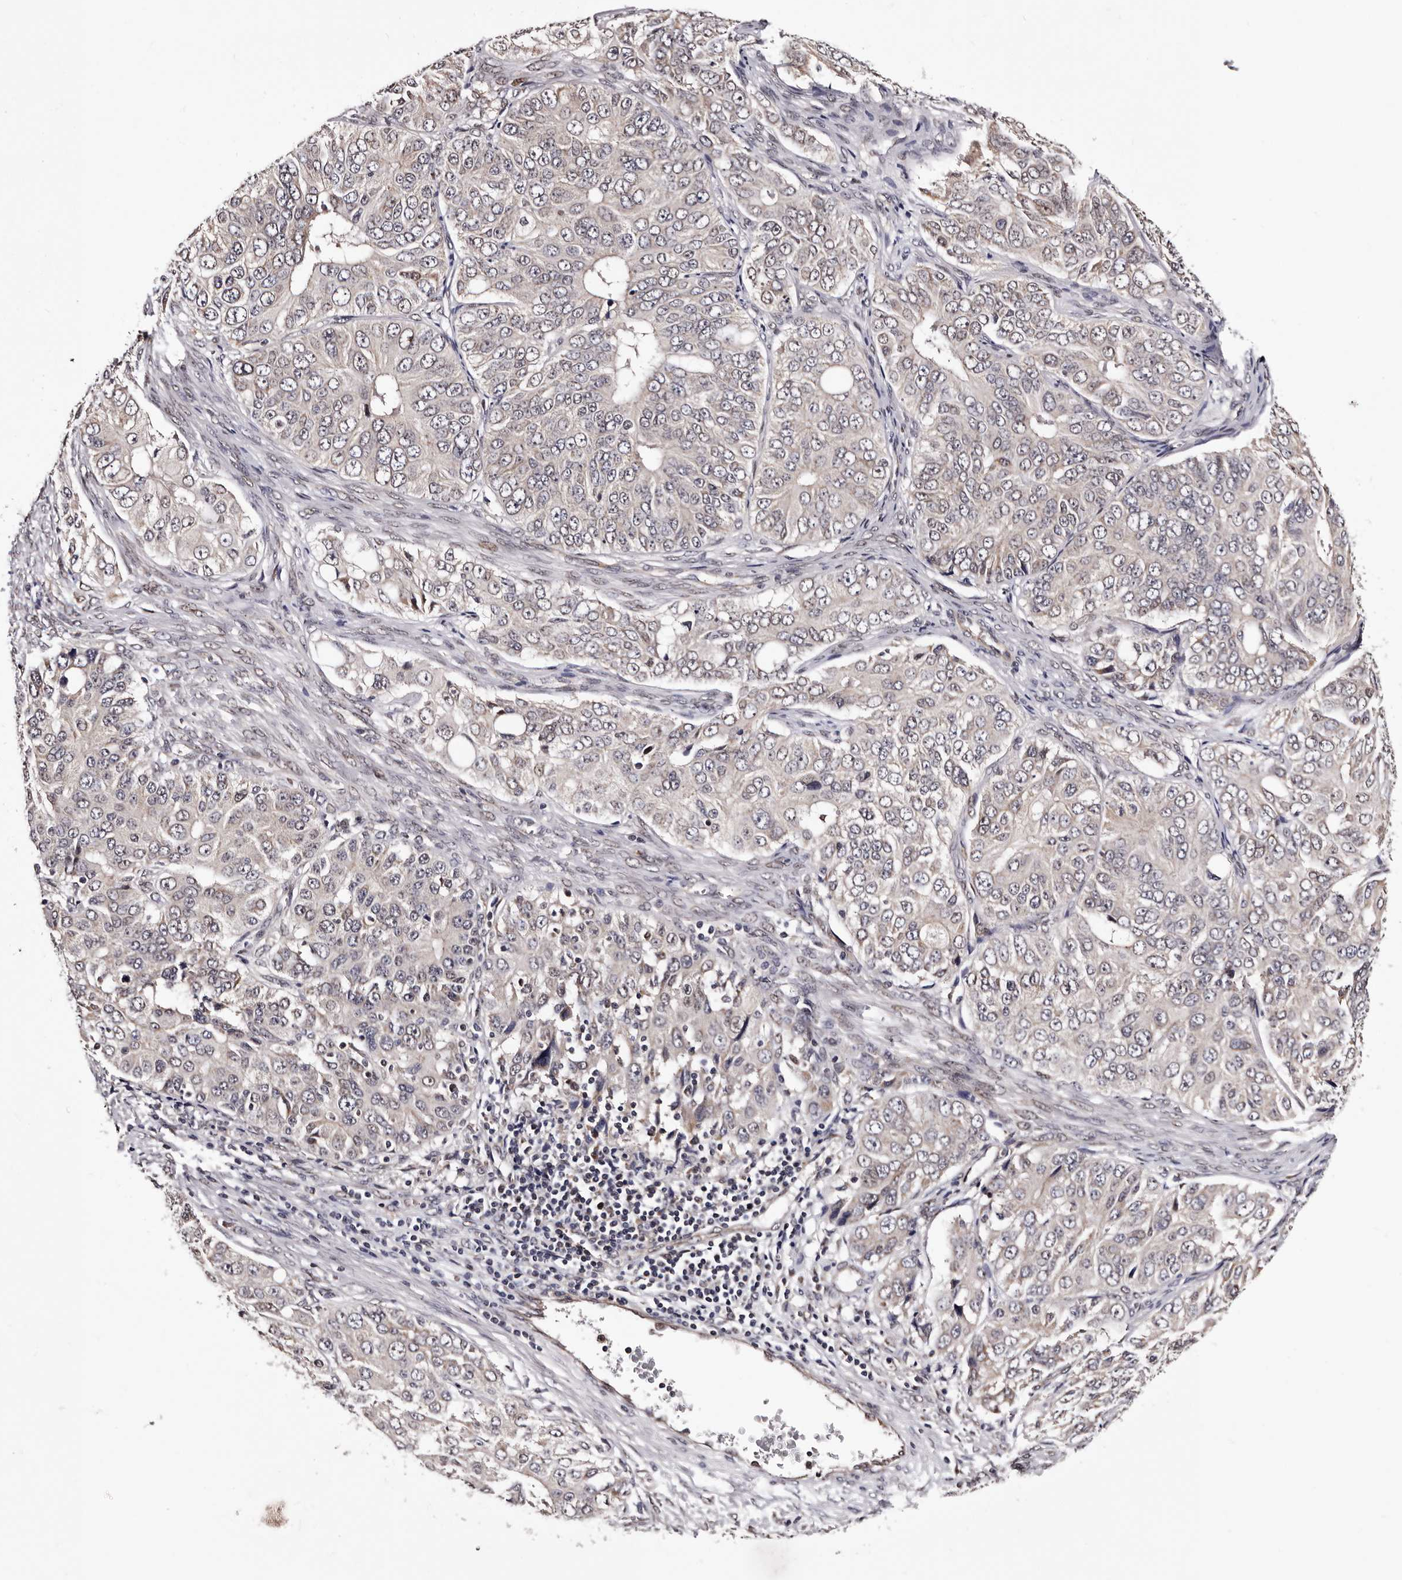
{"staining": {"intensity": "negative", "quantity": "none", "location": "none"}, "tissue": "ovarian cancer", "cell_type": "Tumor cells", "image_type": "cancer", "snomed": [{"axis": "morphology", "description": "Carcinoma, endometroid"}, {"axis": "topography", "description": "Ovary"}], "caption": "High magnification brightfield microscopy of ovarian cancer (endometroid carcinoma) stained with DAB (brown) and counterstained with hematoxylin (blue): tumor cells show no significant staining.", "gene": "GLRX3", "patient": {"sex": "female", "age": 51}}